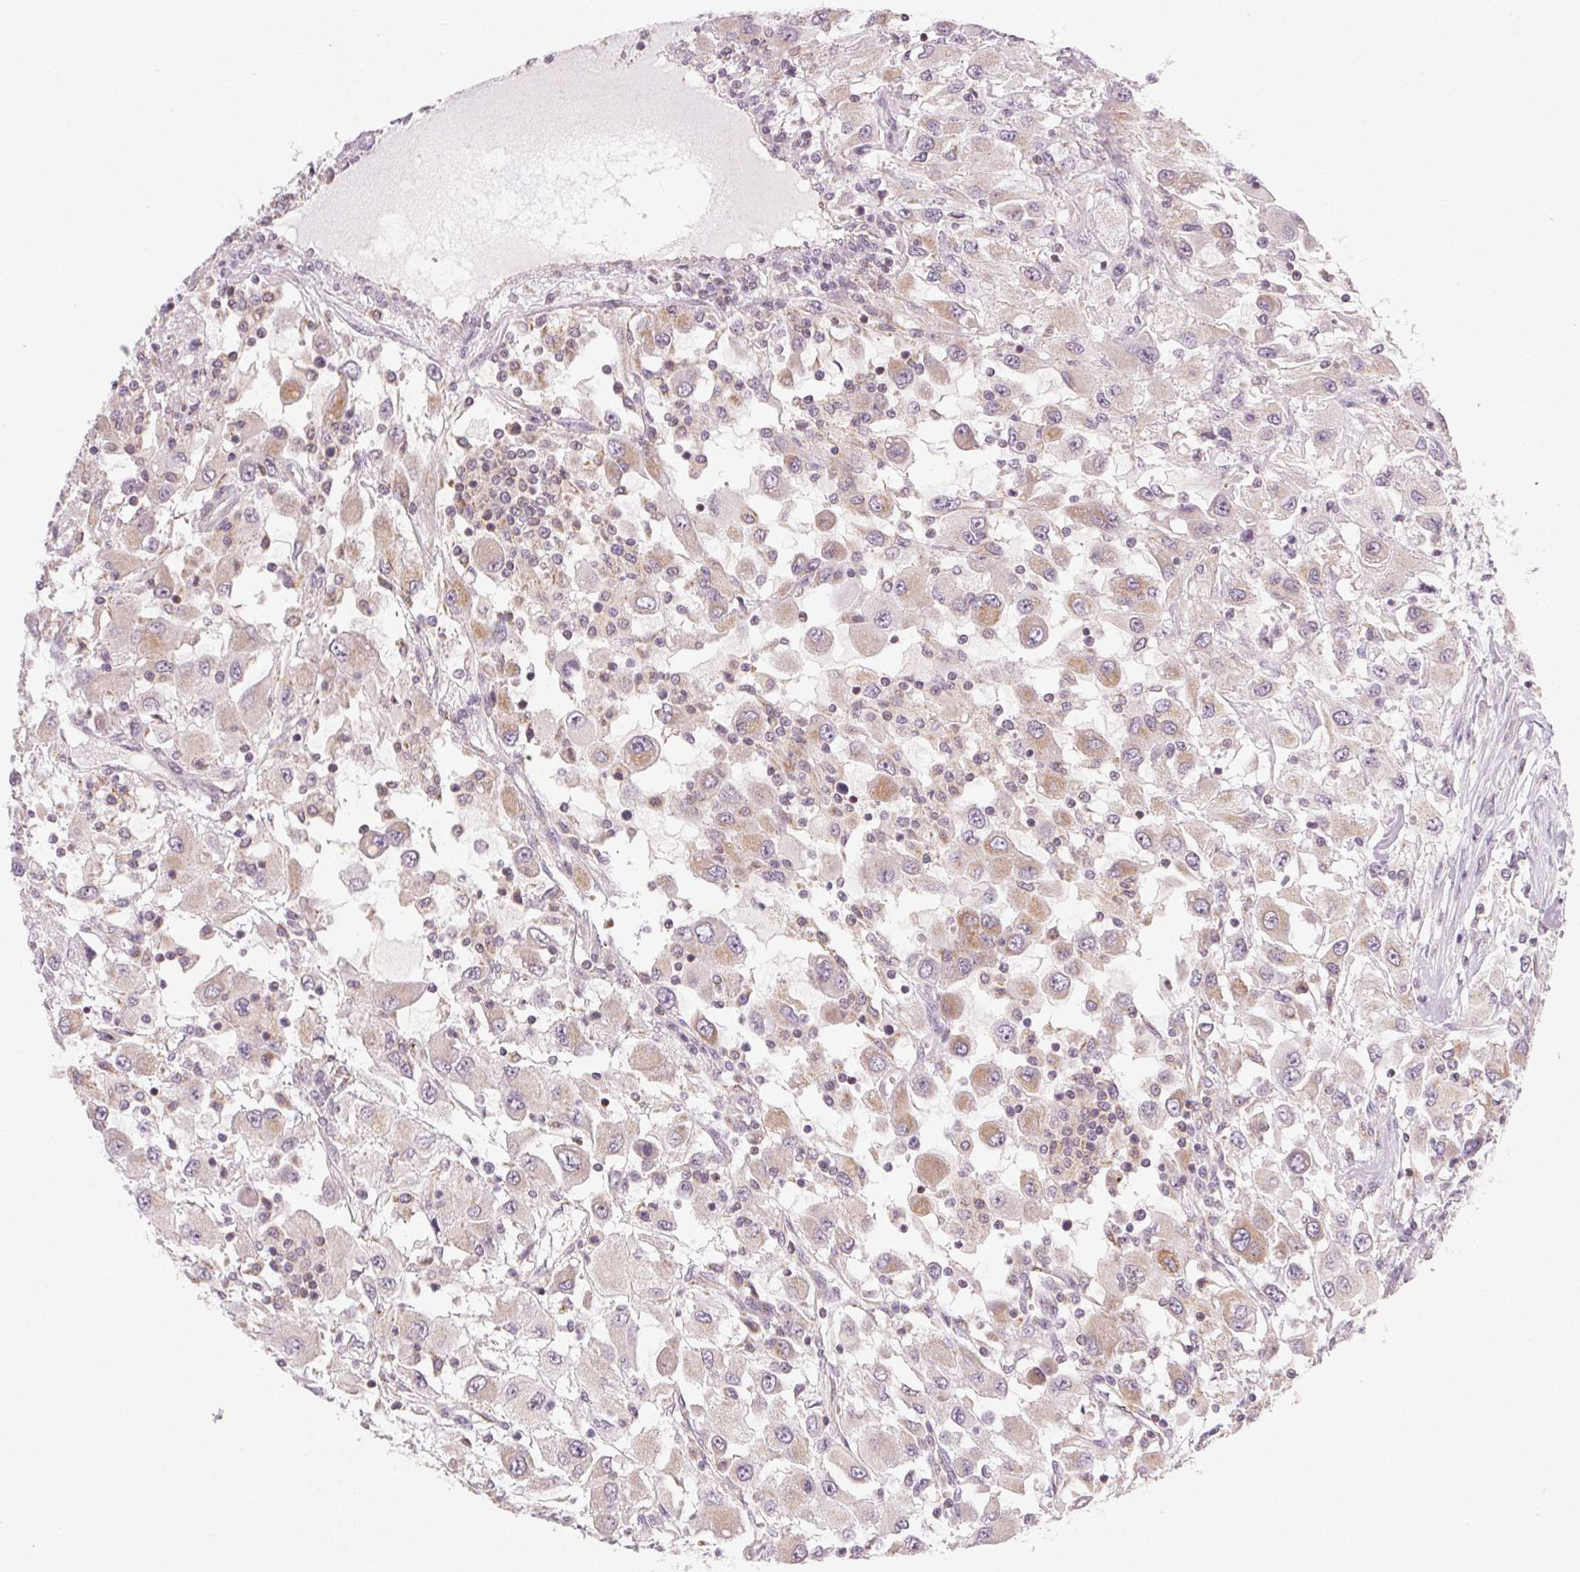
{"staining": {"intensity": "weak", "quantity": "<25%", "location": "cytoplasmic/membranous"}, "tissue": "renal cancer", "cell_type": "Tumor cells", "image_type": "cancer", "snomed": [{"axis": "morphology", "description": "Adenocarcinoma, NOS"}, {"axis": "topography", "description": "Kidney"}], "caption": "Immunohistochemistry image of neoplastic tissue: adenocarcinoma (renal) stained with DAB reveals no significant protein staining in tumor cells. The staining was performed using DAB (3,3'-diaminobenzidine) to visualize the protein expression in brown, while the nuclei were stained in blue with hematoxylin (Magnification: 20x).", "gene": "NCOA4", "patient": {"sex": "female", "age": 67}}